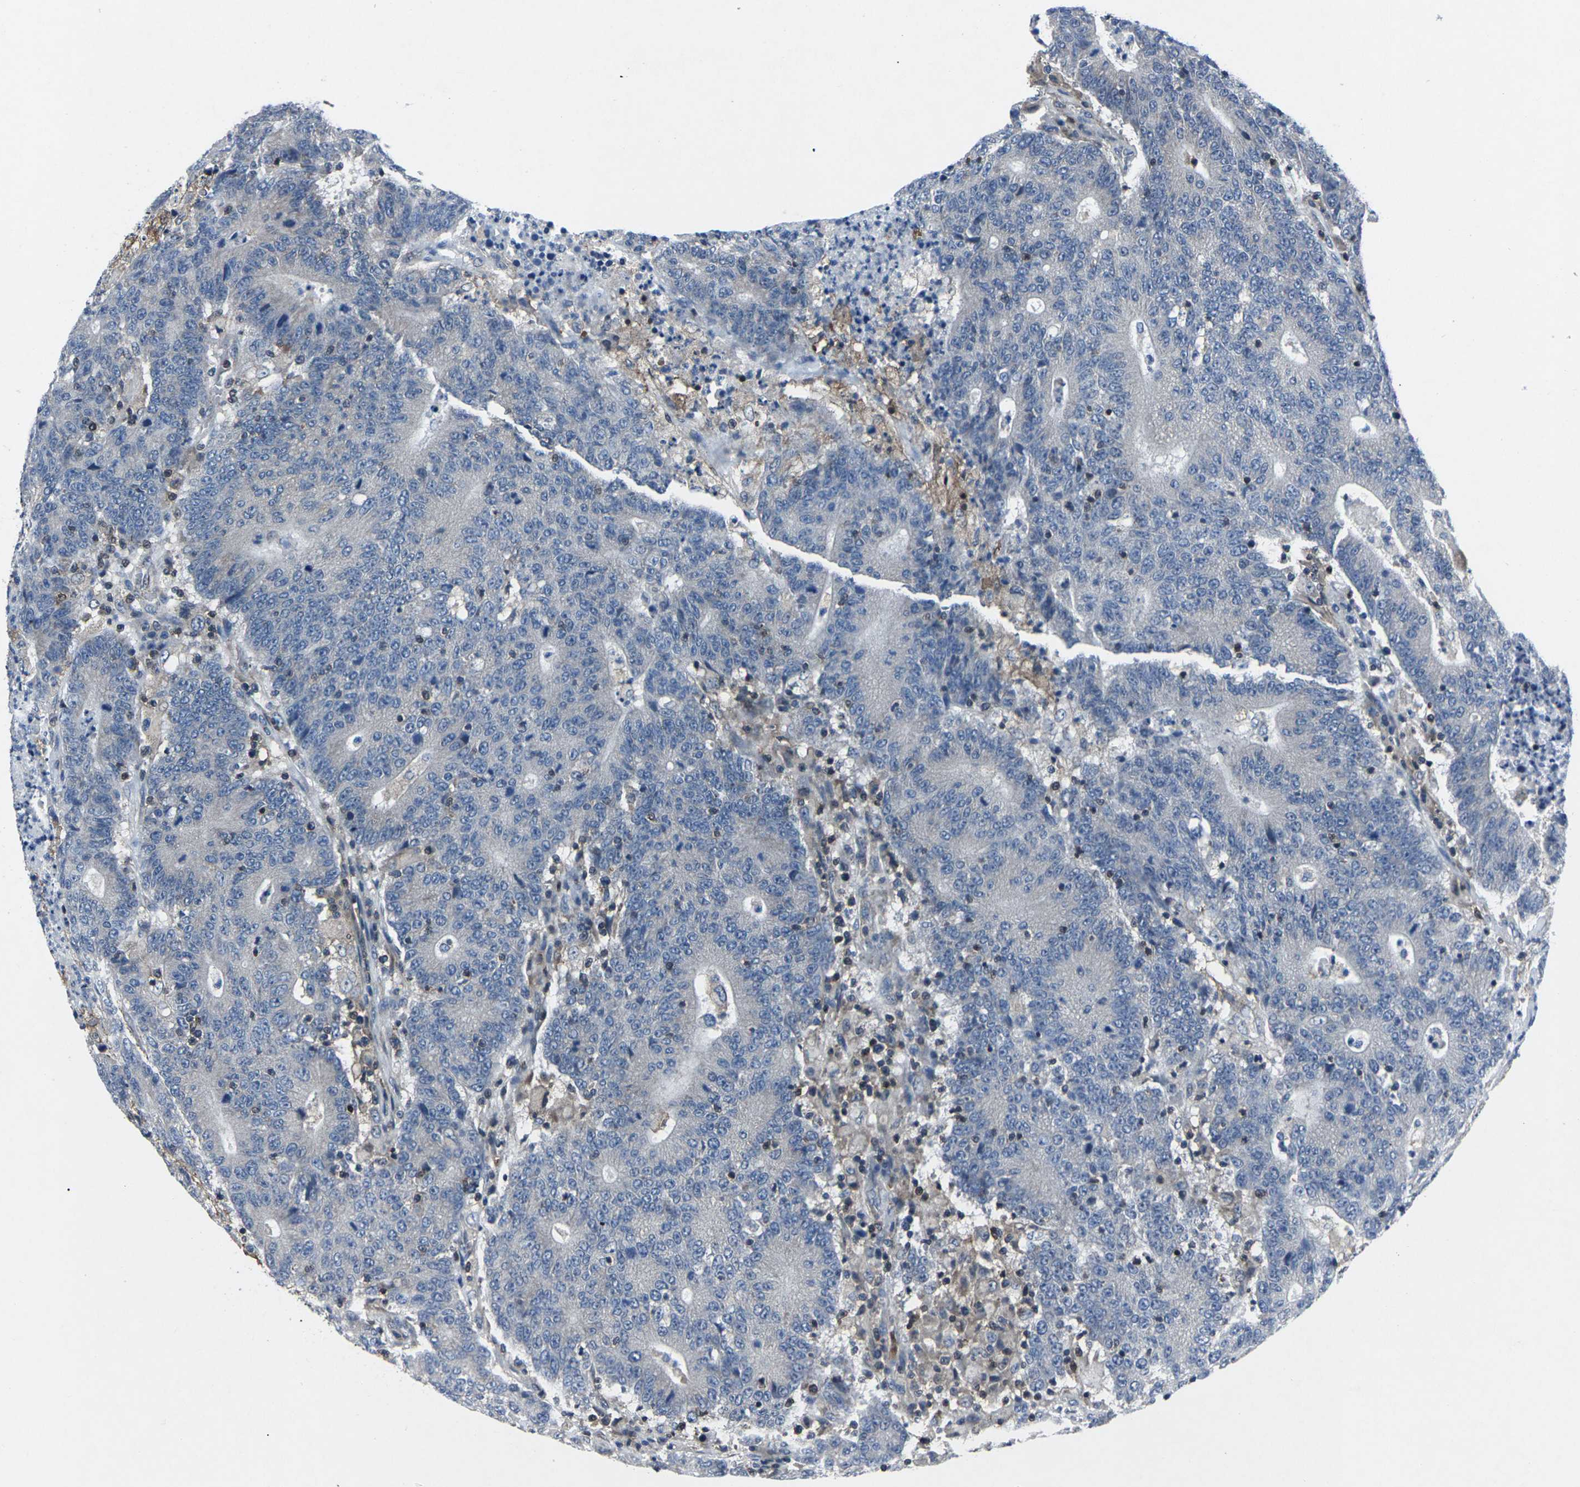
{"staining": {"intensity": "weak", "quantity": "<25%", "location": "cytoplasmic/membranous"}, "tissue": "colorectal cancer", "cell_type": "Tumor cells", "image_type": "cancer", "snomed": [{"axis": "morphology", "description": "Normal tissue, NOS"}, {"axis": "morphology", "description": "Adenocarcinoma, NOS"}, {"axis": "topography", "description": "Colon"}], "caption": "High power microscopy image of an immunohistochemistry (IHC) image of colorectal adenocarcinoma, revealing no significant expression in tumor cells.", "gene": "STAT4", "patient": {"sex": "female", "age": 75}}